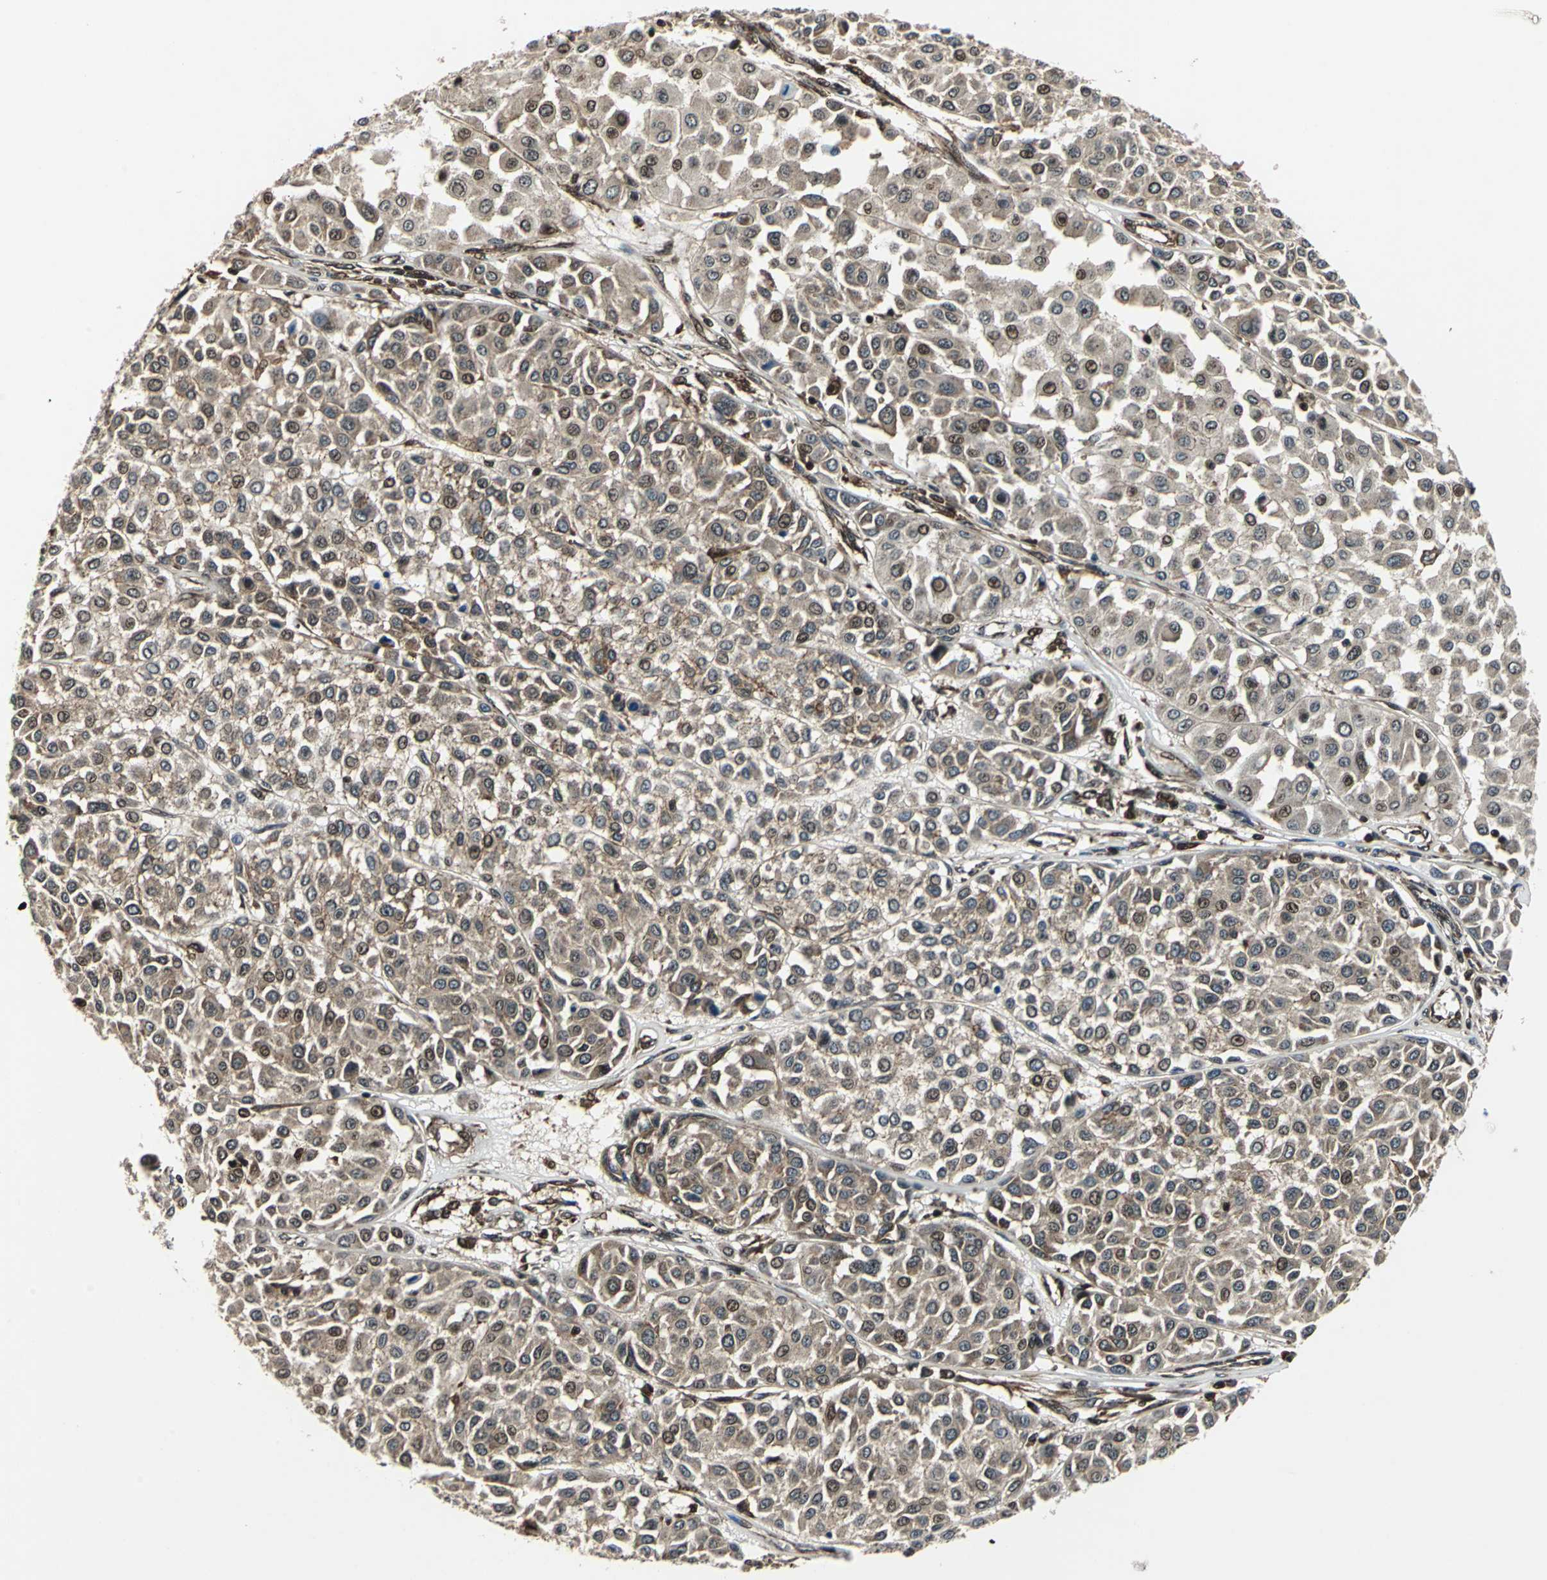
{"staining": {"intensity": "moderate", "quantity": "25%-75%", "location": "cytoplasmic/membranous,nuclear"}, "tissue": "melanoma", "cell_type": "Tumor cells", "image_type": "cancer", "snomed": [{"axis": "morphology", "description": "Malignant melanoma, Metastatic site"}, {"axis": "topography", "description": "Soft tissue"}], "caption": "A brown stain highlights moderate cytoplasmic/membranous and nuclear positivity of a protein in melanoma tumor cells. The staining was performed using DAB (3,3'-diaminobenzidine) to visualize the protein expression in brown, while the nuclei were stained in blue with hematoxylin (Magnification: 20x).", "gene": "AATF", "patient": {"sex": "male", "age": 41}}